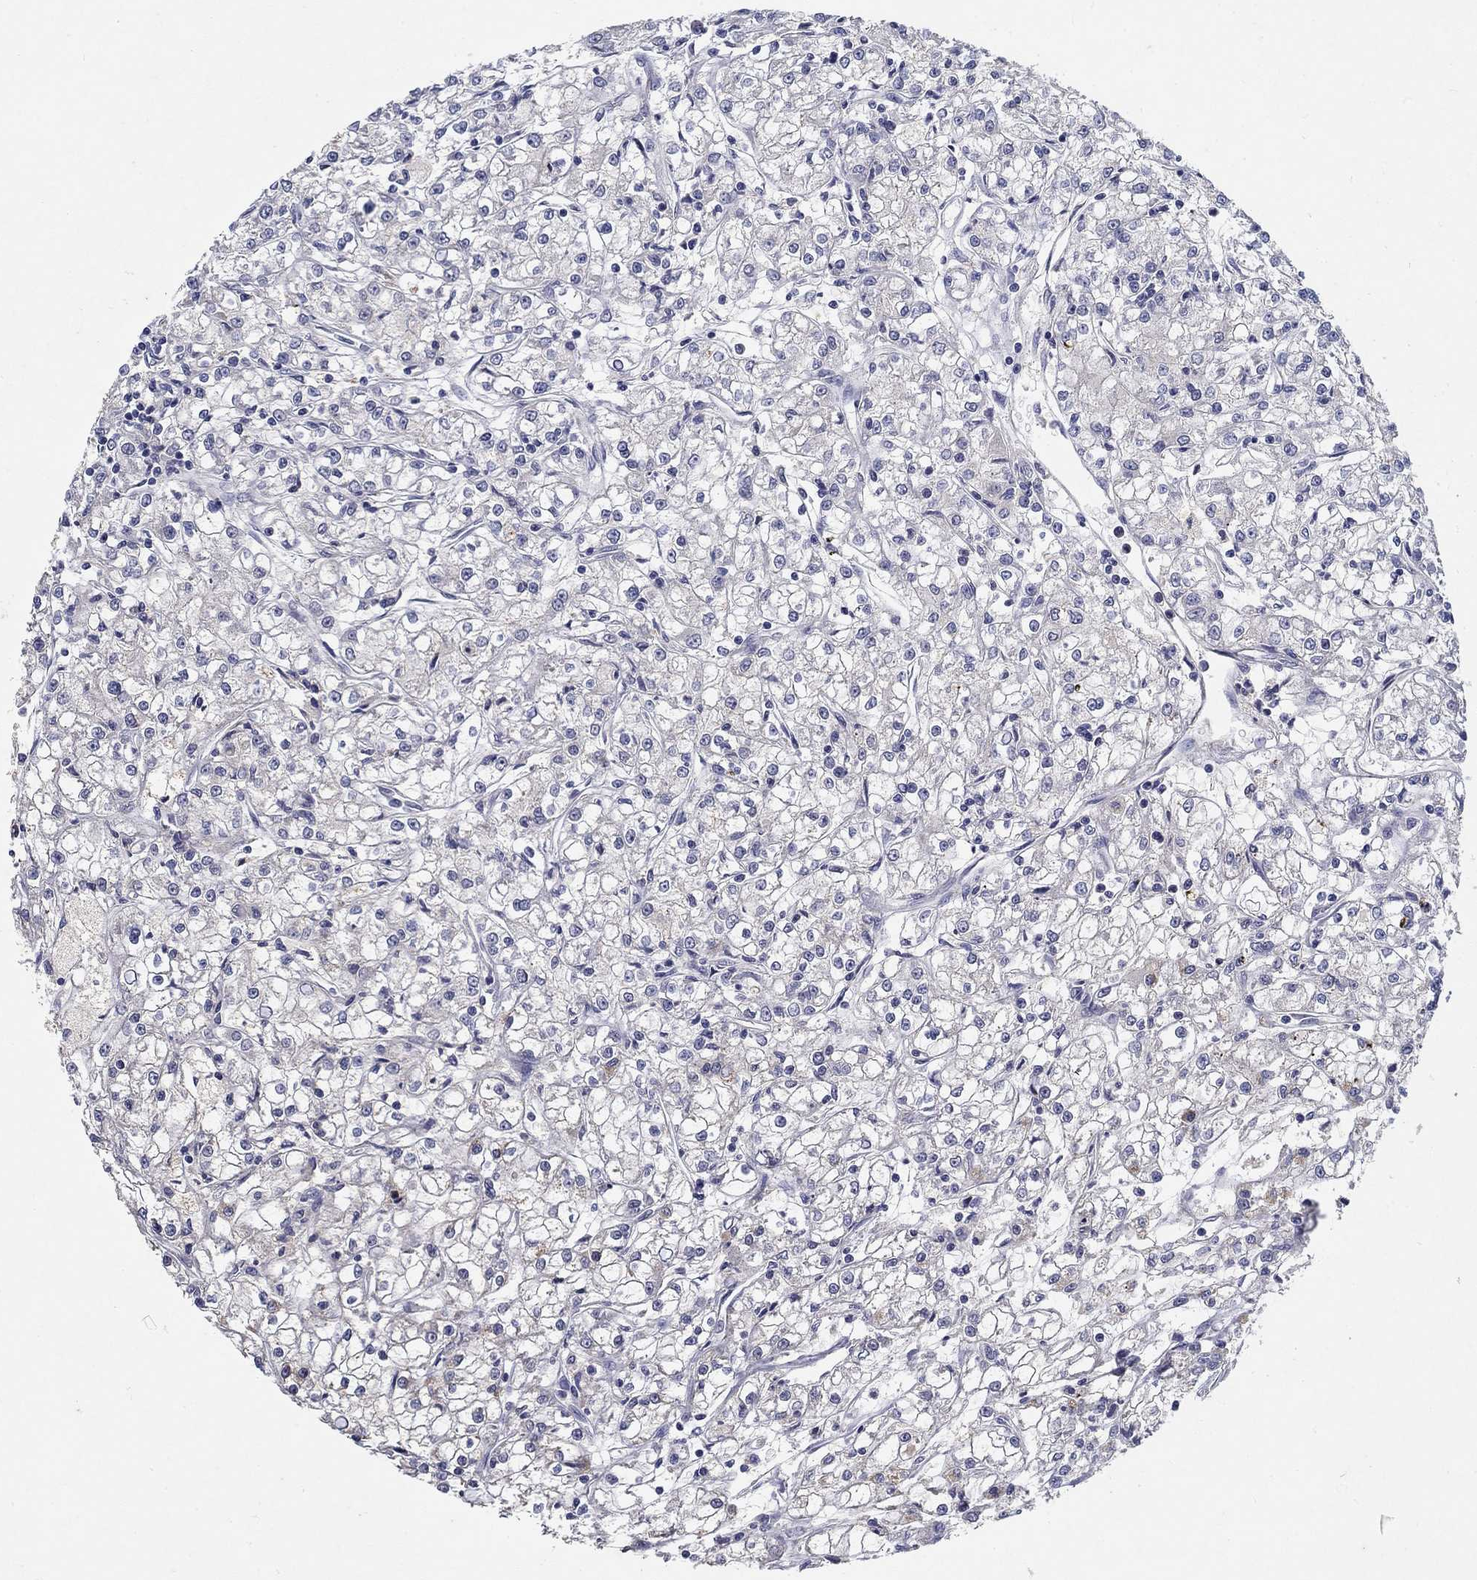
{"staining": {"intensity": "negative", "quantity": "none", "location": "none"}, "tissue": "renal cancer", "cell_type": "Tumor cells", "image_type": "cancer", "snomed": [{"axis": "morphology", "description": "Adenocarcinoma, NOS"}, {"axis": "topography", "description": "Kidney"}], "caption": "IHC photomicrograph of neoplastic tissue: renal cancer (adenocarcinoma) stained with DAB (3,3'-diaminobenzidine) shows no significant protein positivity in tumor cells.", "gene": "PROZ", "patient": {"sex": "female", "age": 59}}